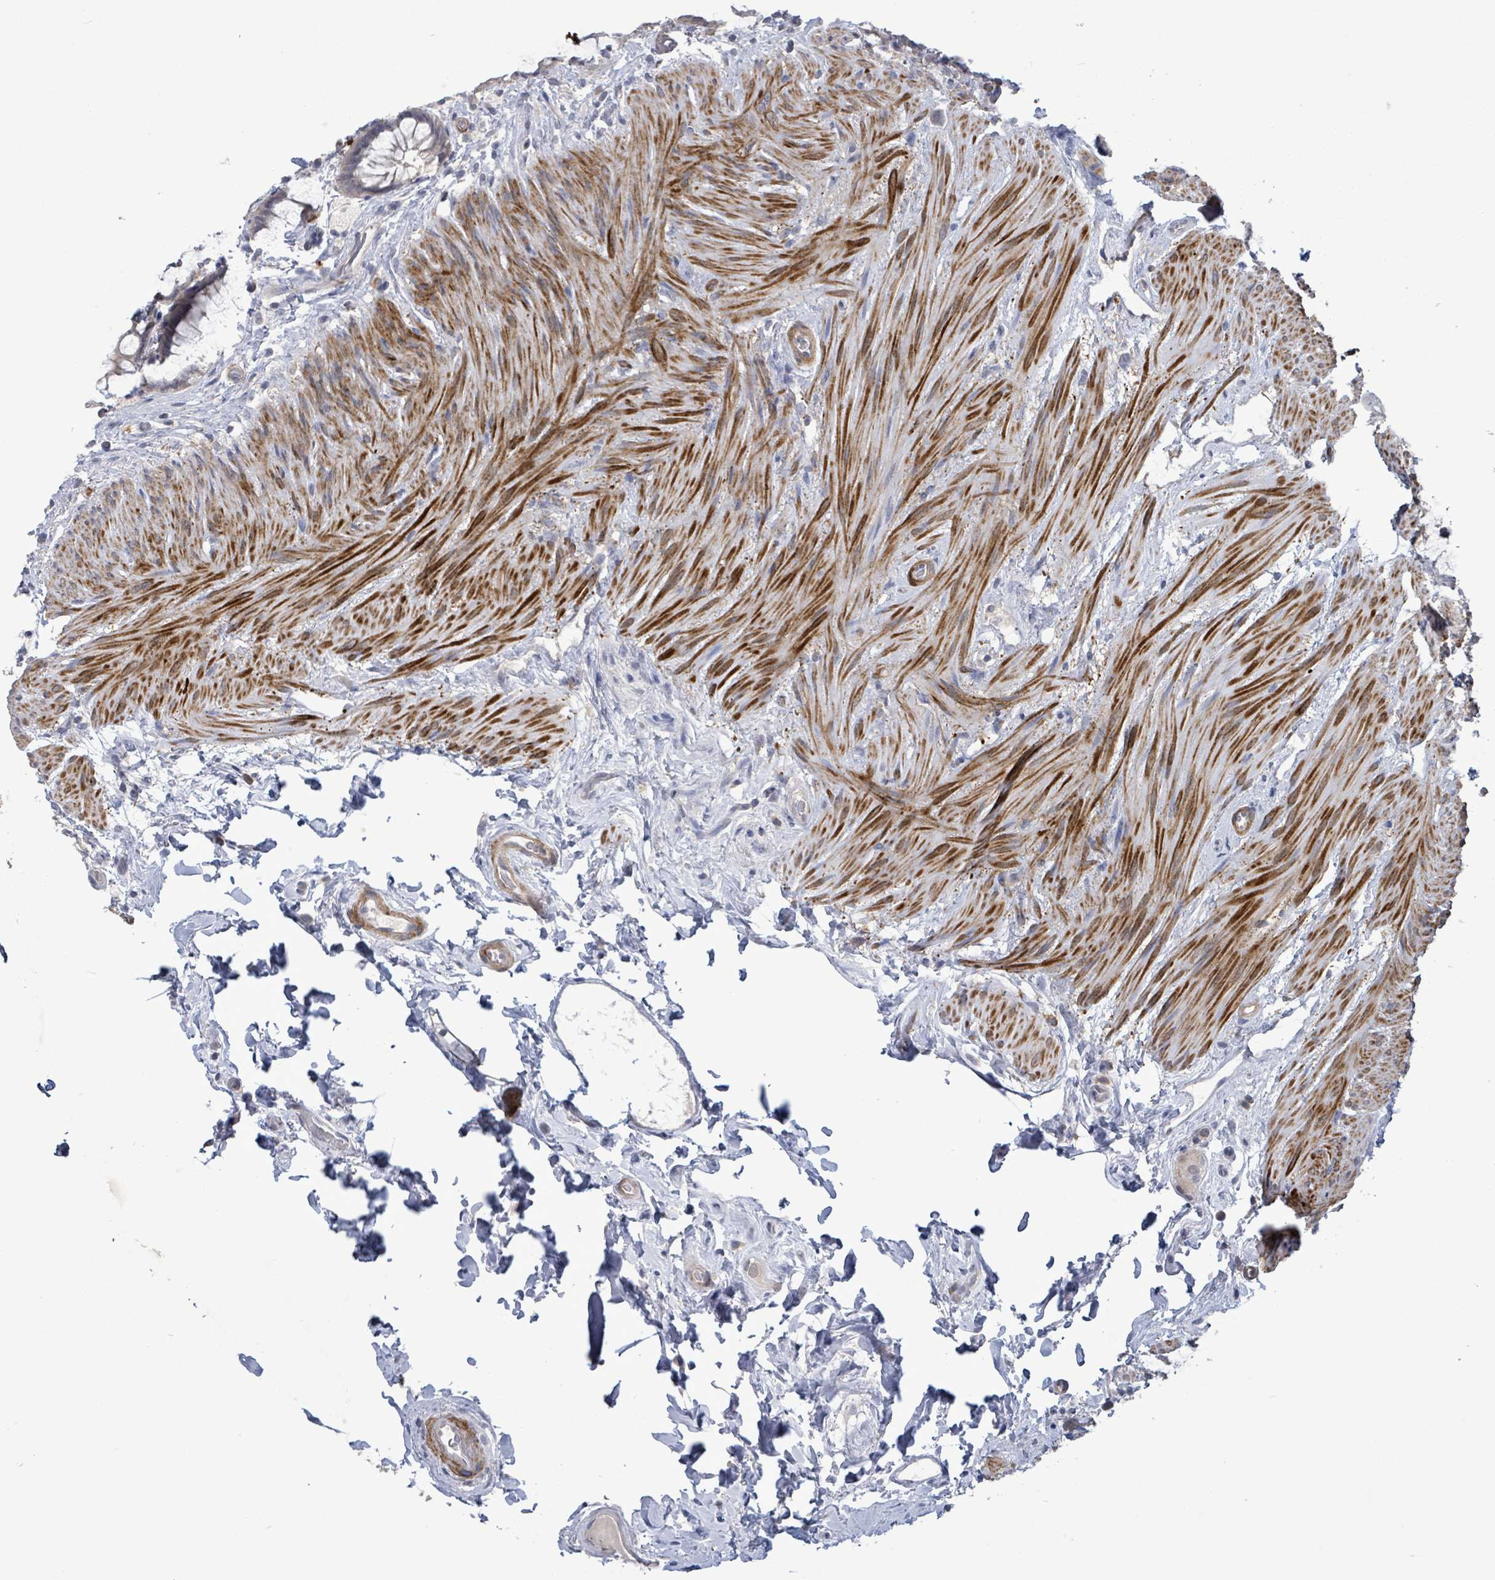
{"staining": {"intensity": "negative", "quantity": "none", "location": "none"}, "tissue": "rectum", "cell_type": "Glandular cells", "image_type": "normal", "snomed": [{"axis": "morphology", "description": "Normal tissue, NOS"}, {"axis": "topography", "description": "Rectum"}, {"axis": "topography", "description": "Peripheral nerve tissue"}], "caption": "An immunohistochemistry (IHC) micrograph of normal rectum is shown. There is no staining in glandular cells of rectum. (Immunohistochemistry (ihc), brightfield microscopy, high magnification).", "gene": "AMMECR1", "patient": {"sex": "female", "age": 69}}